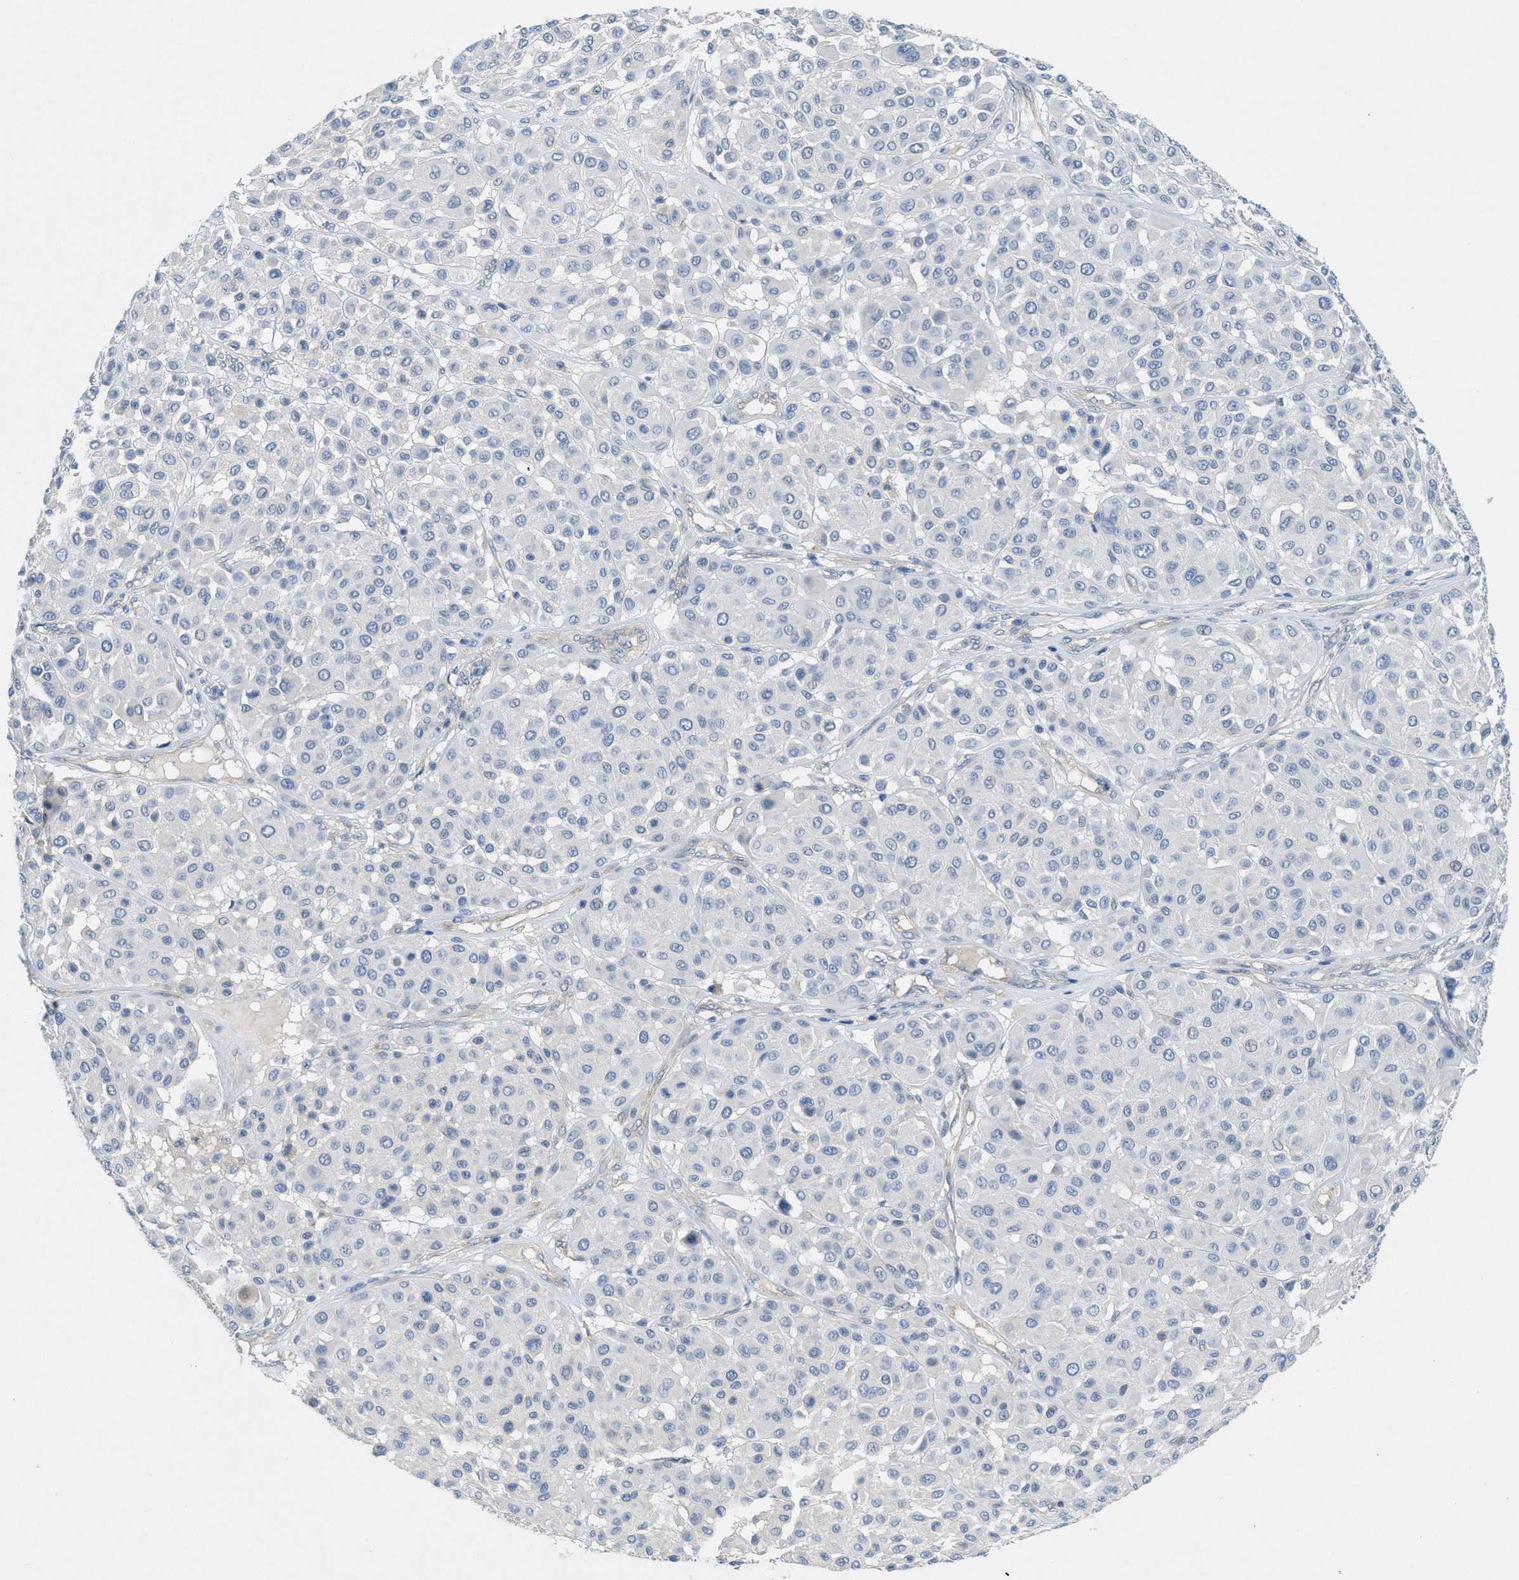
{"staining": {"intensity": "negative", "quantity": "none", "location": "none"}, "tissue": "melanoma", "cell_type": "Tumor cells", "image_type": "cancer", "snomed": [{"axis": "morphology", "description": "Malignant melanoma, Metastatic site"}, {"axis": "topography", "description": "Soft tissue"}], "caption": "IHC histopathology image of neoplastic tissue: human malignant melanoma (metastatic site) stained with DAB (3,3'-diaminobenzidine) exhibits no significant protein expression in tumor cells.", "gene": "ZFYVE9", "patient": {"sex": "male", "age": 41}}